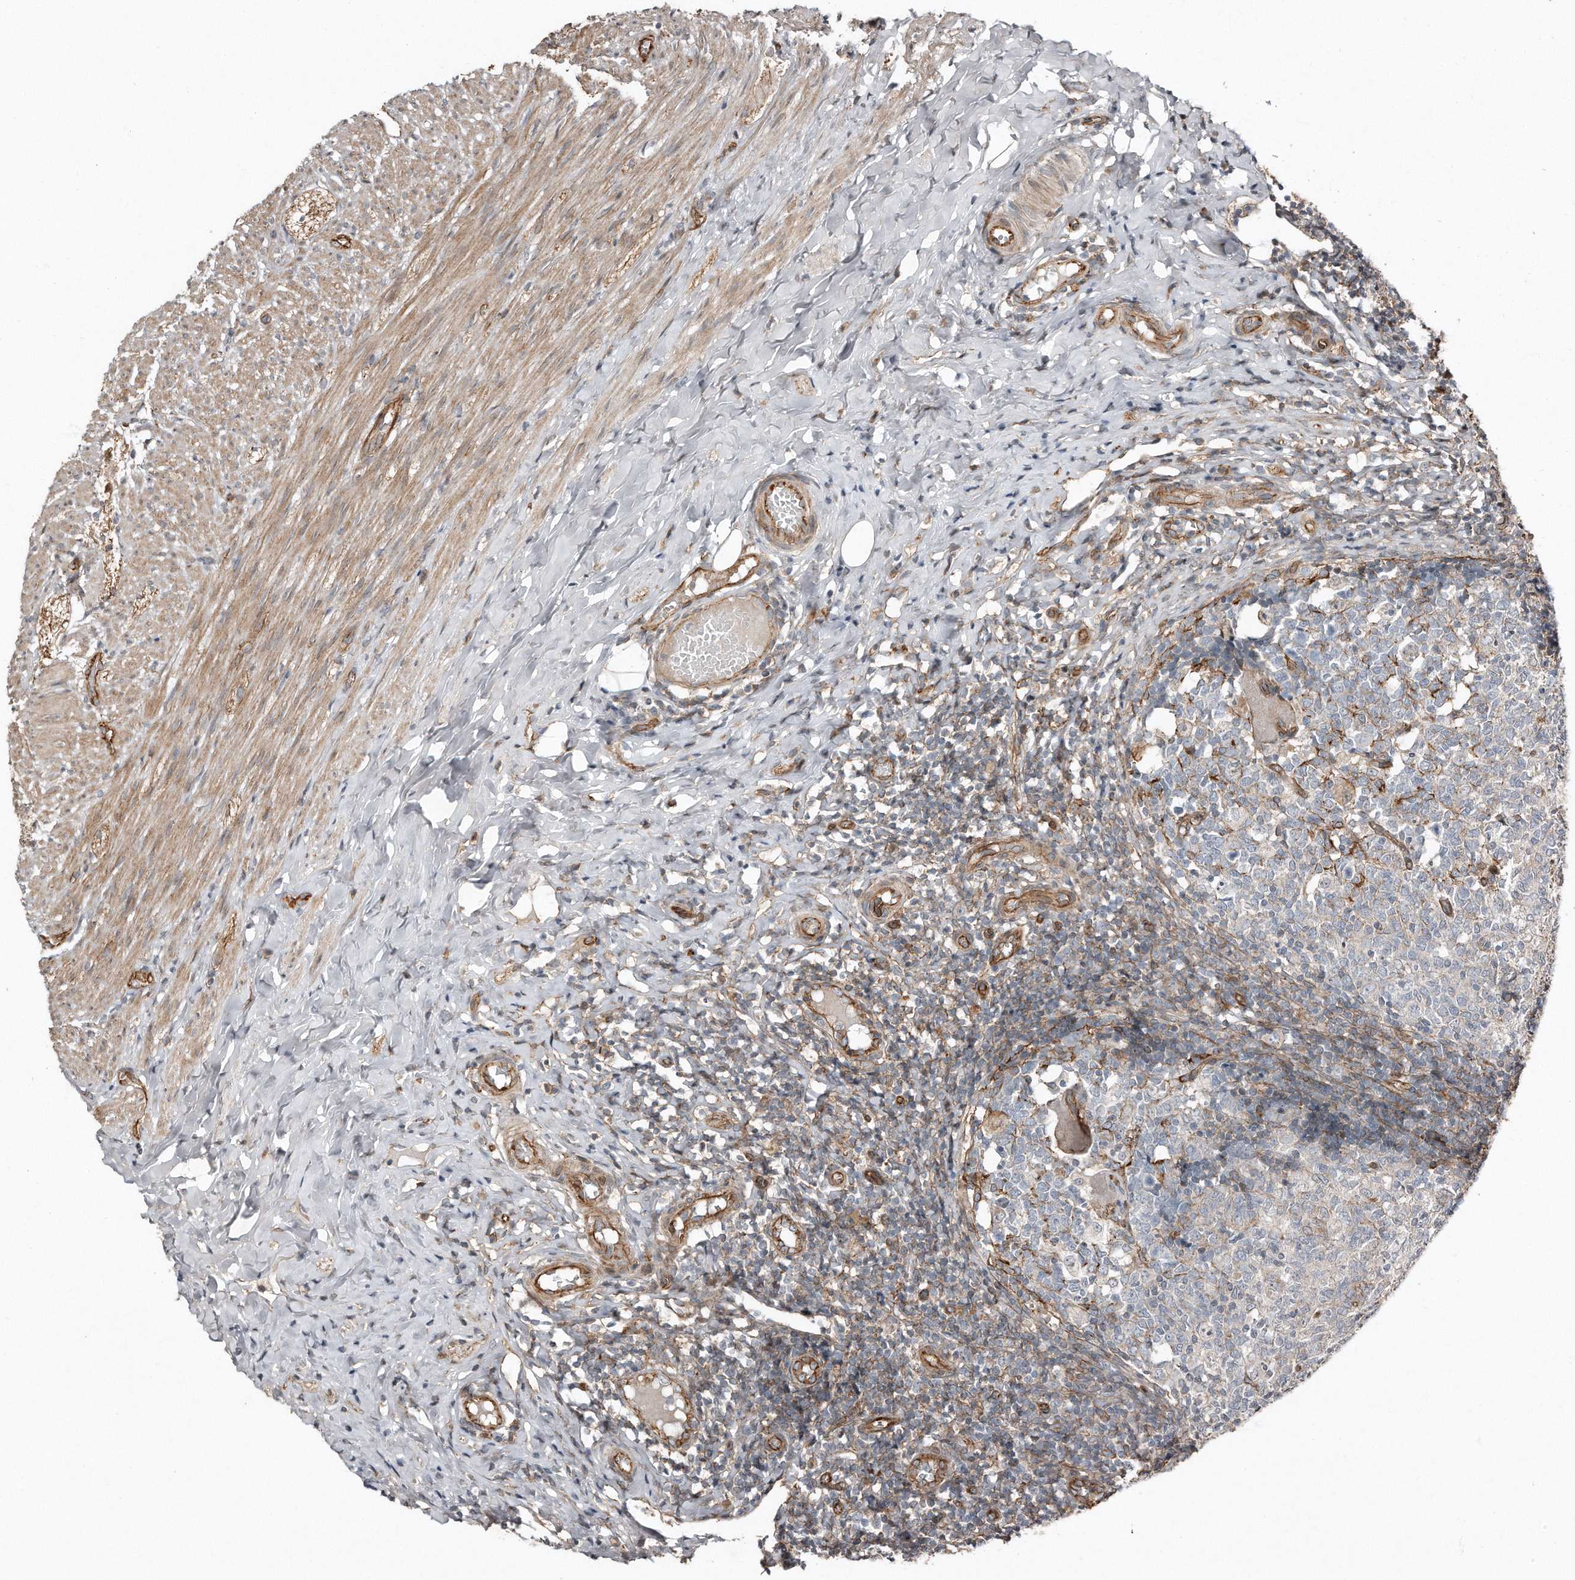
{"staining": {"intensity": "moderate", "quantity": ">75%", "location": "cytoplasmic/membranous"}, "tissue": "appendix", "cell_type": "Glandular cells", "image_type": "normal", "snomed": [{"axis": "morphology", "description": "Normal tissue, NOS"}, {"axis": "topography", "description": "Appendix"}], "caption": "Human appendix stained with a protein marker exhibits moderate staining in glandular cells.", "gene": "SNAP47", "patient": {"sex": "male", "age": 8}}